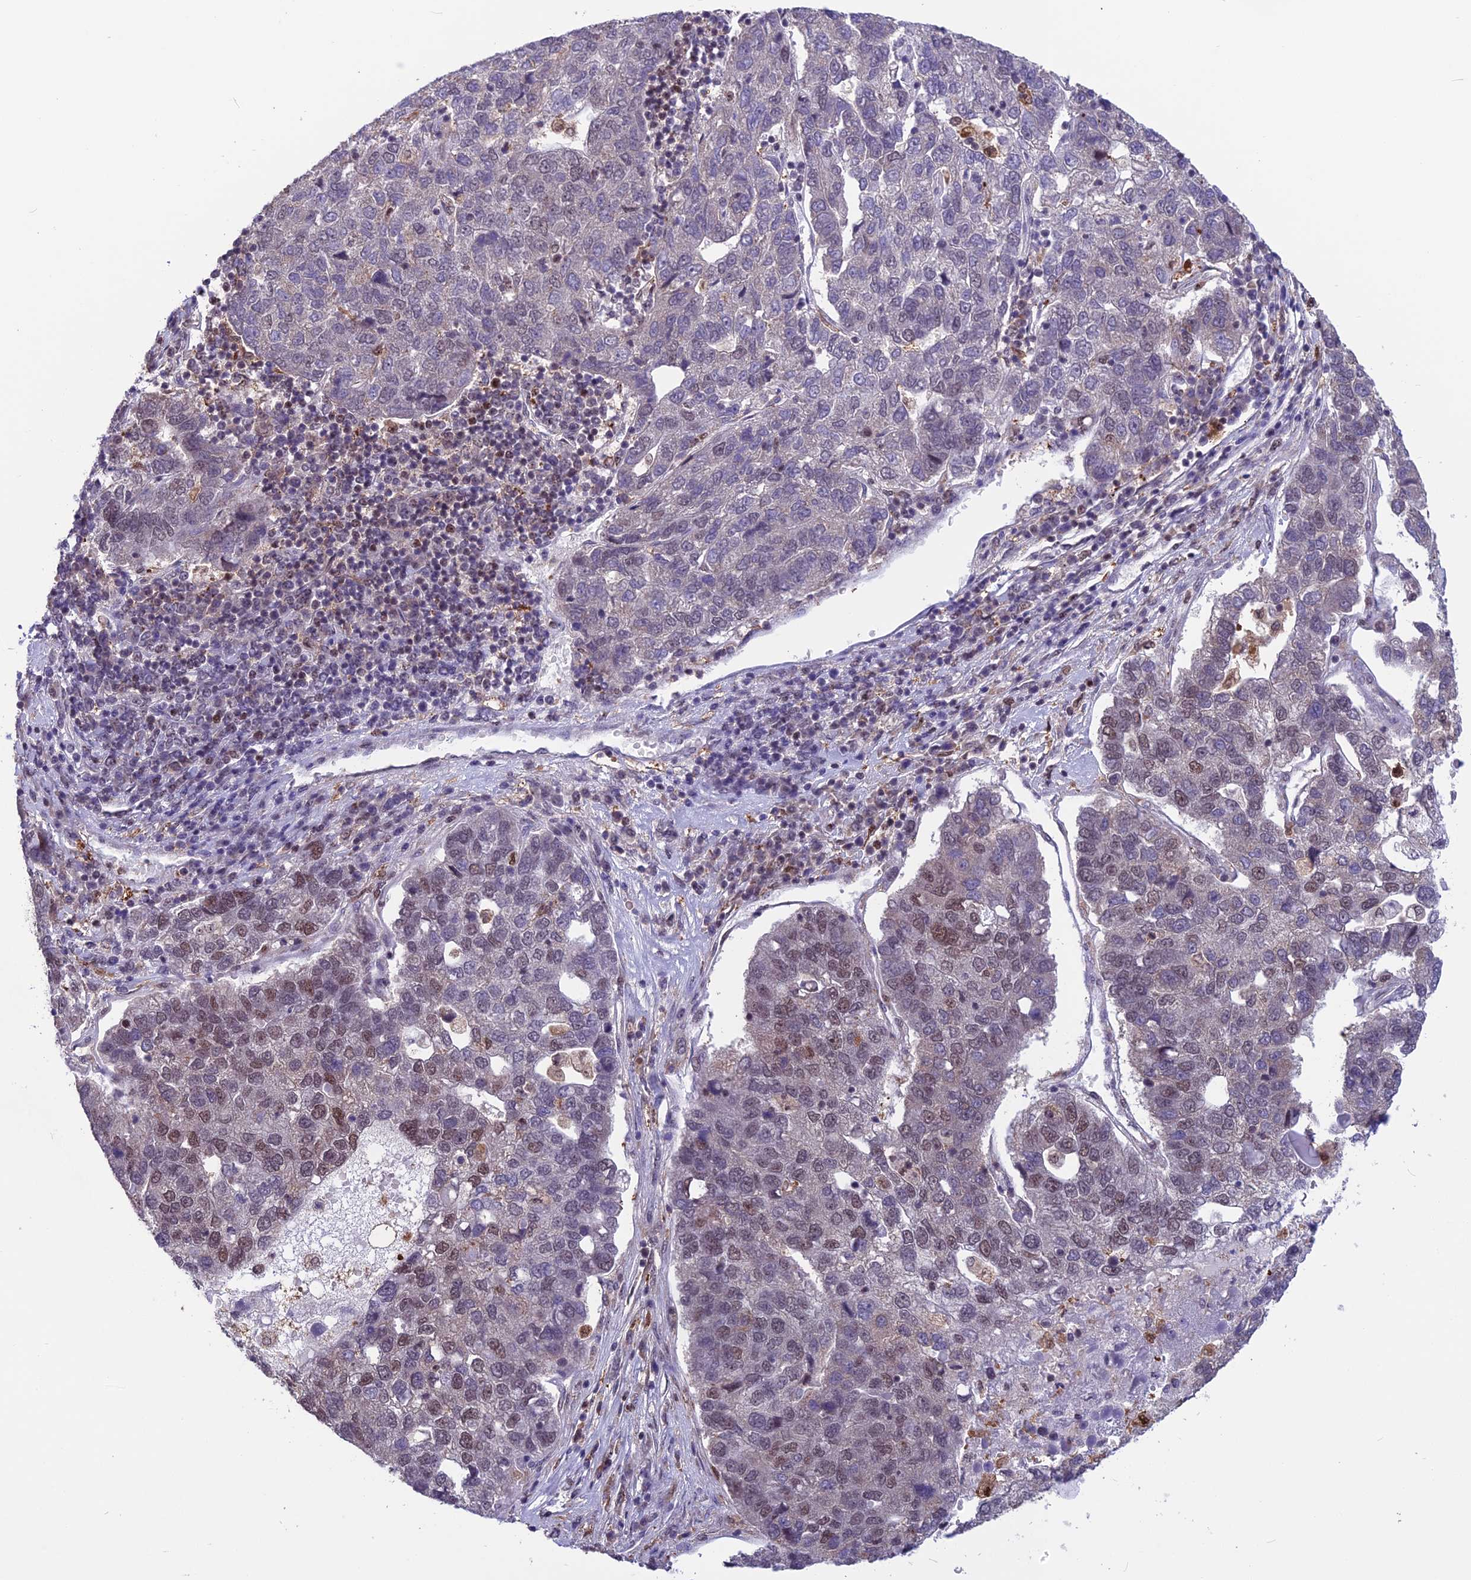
{"staining": {"intensity": "moderate", "quantity": "<25%", "location": "nuclear"}, "tissue": "pancreatic cancer", "cell_type": "Tumor cells", "image_type": "cancer", "snomed": [{"axis": "morphology", "description": "Adenocarcinoma, NOS"}, {"axis": "topography", "description": "Pancreas"}], "caption": "Immunohistochemistry (DAB (3,3'-diaminobenzidine)) staining of human pancreatic adenocarcinoma demonstrates moderate nuclear protein expression in approximately <25% of tumor cells. The staining was performed using DAB to visualize the protein expression in brown, while the nuclei were stained in blue with hematoxylin (Magnification: 20x).", "gene": "MIS12", "patient": {"sex": "female", "age": 61}}